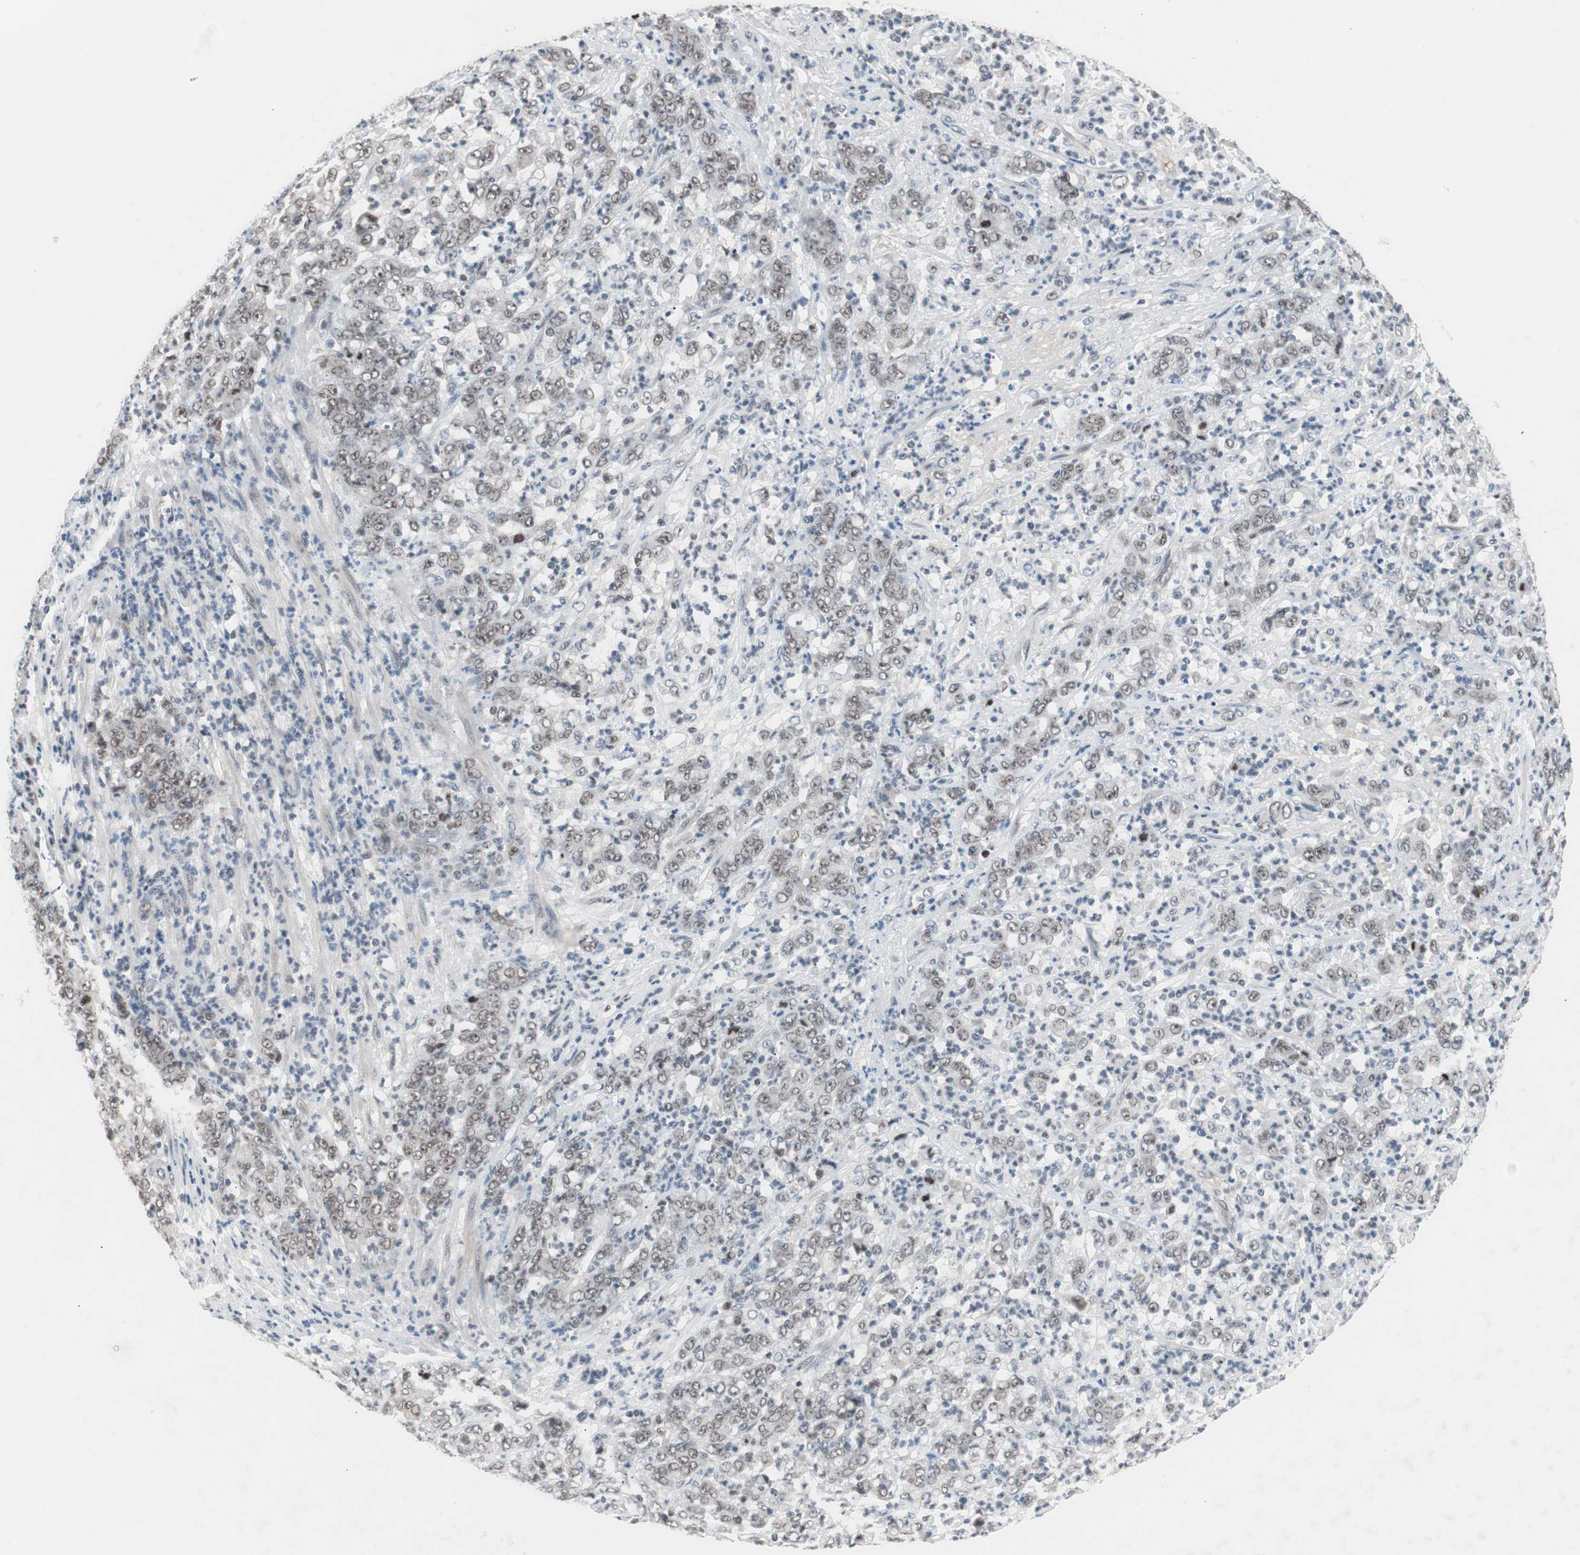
{"staining": {"intensity": "weak", "quantity": ">75%", "location": "nuclear"}, "tissue": "stomach cancer", "cell_type": "Tumor cells", "image_type": "cancer", "snomed": [{"axis": "morphology", "description": "Adenocarcinoma, NOS"}, {"axis": "topography", "description": "Stomach, lower"}], "caption": "IHC (DAB (3,3'-diaminobenzidine)) staining of human stomach cancer (adenocarcinoma) displays weak nuclear protein positivity in about >75% of tumor cells.", "gene": "LIG3", "patient": {"sex": "female", "age": 71}}